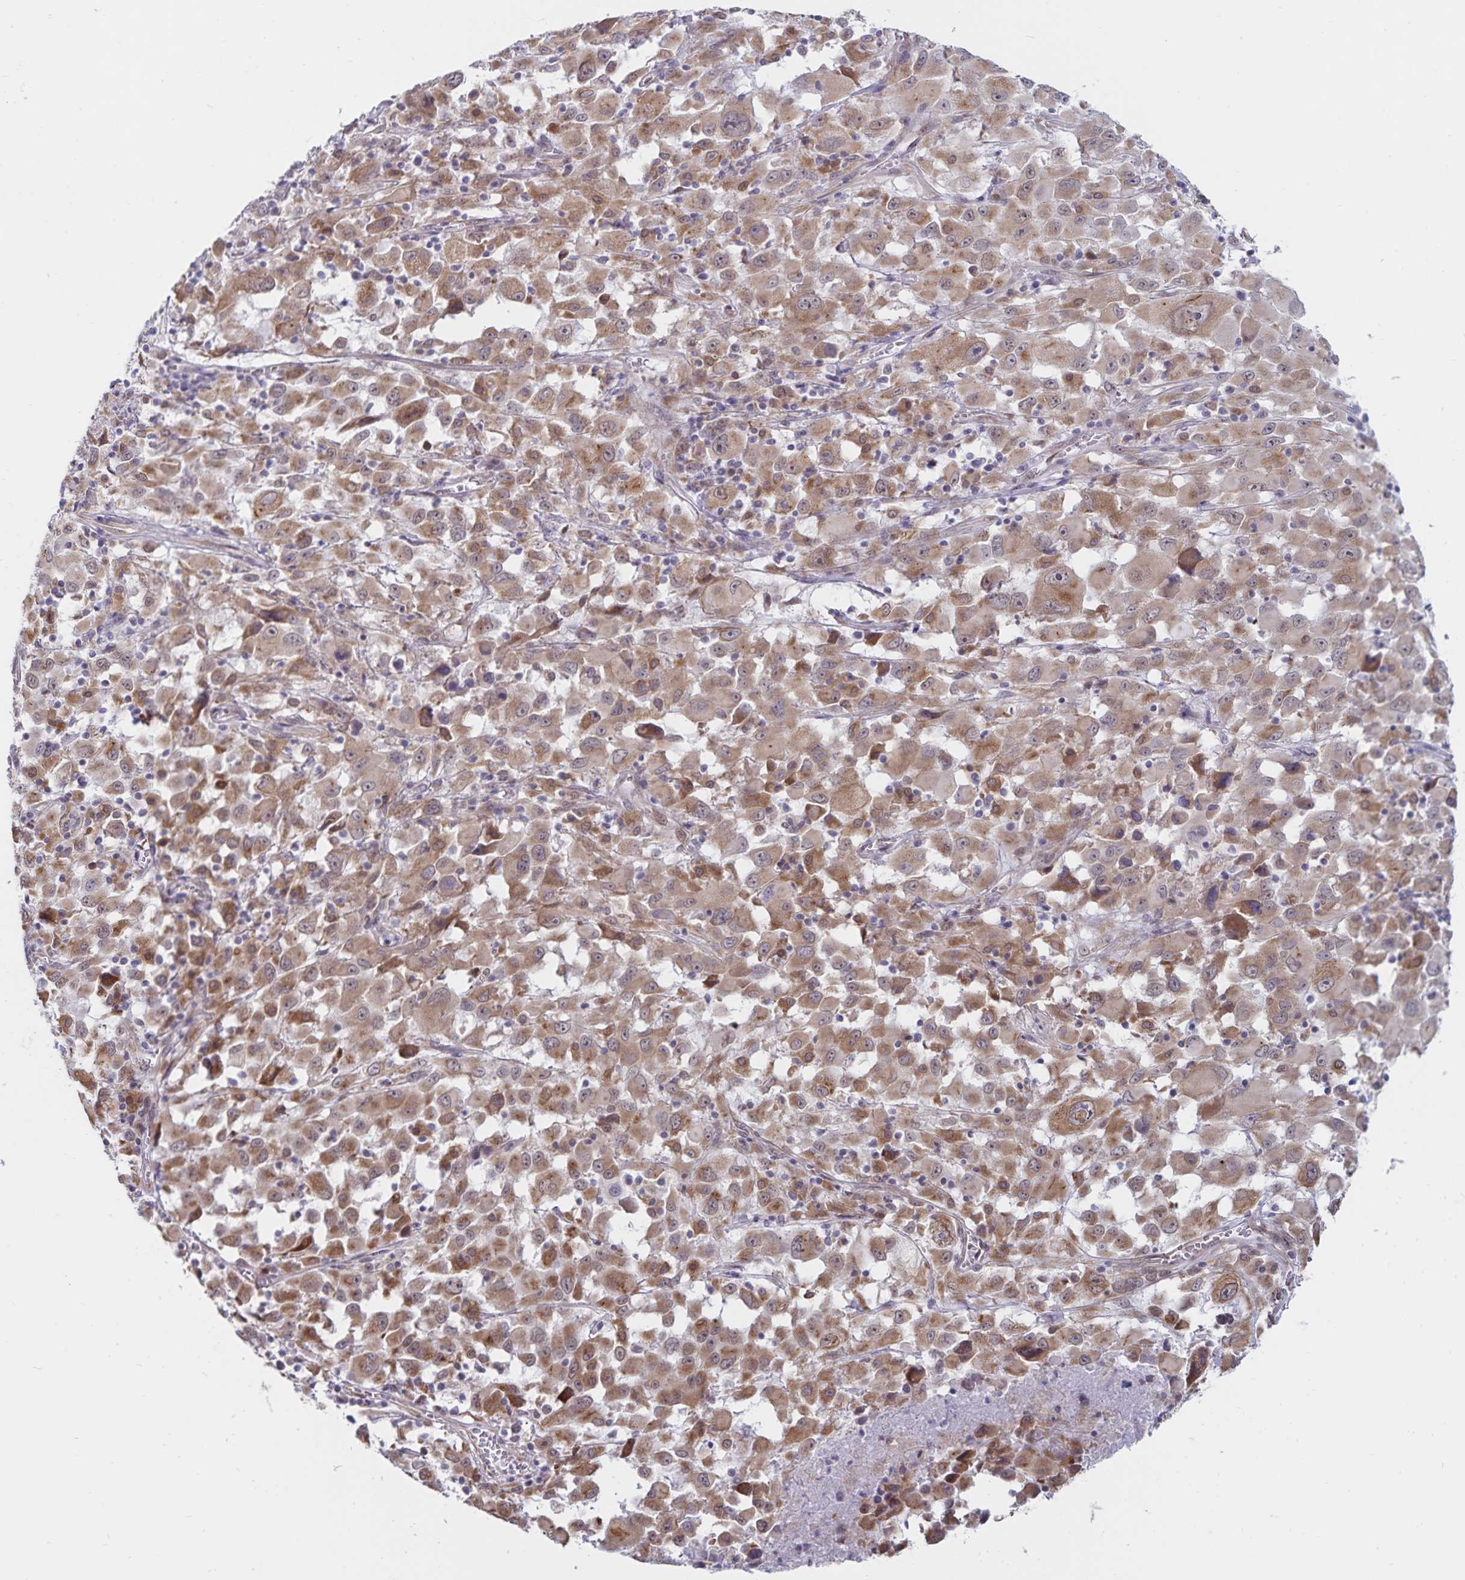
{"staining": {"intensity": "moderate", "quantity": ">75%", "location": "cytoplasmic/membranous"}, "tissue": "melanoma", "cell_type": "Tumor cells", "image_type": "cancer", "snomed": [{"axis": "morphology", "description": "Malignant melanoma, Metastatic site"}, {"axis": "topography", "description": "Soft tissue"}], "caption": "IHC micrograph of melanoma stained for a protein (brown), which exhibits medium levels of moderate cytoplasmic/membranous positivity in approximately >75% of tumor cells.", "gene": "ATP2A2", "patient": {"sex": "male", "age": 50}}